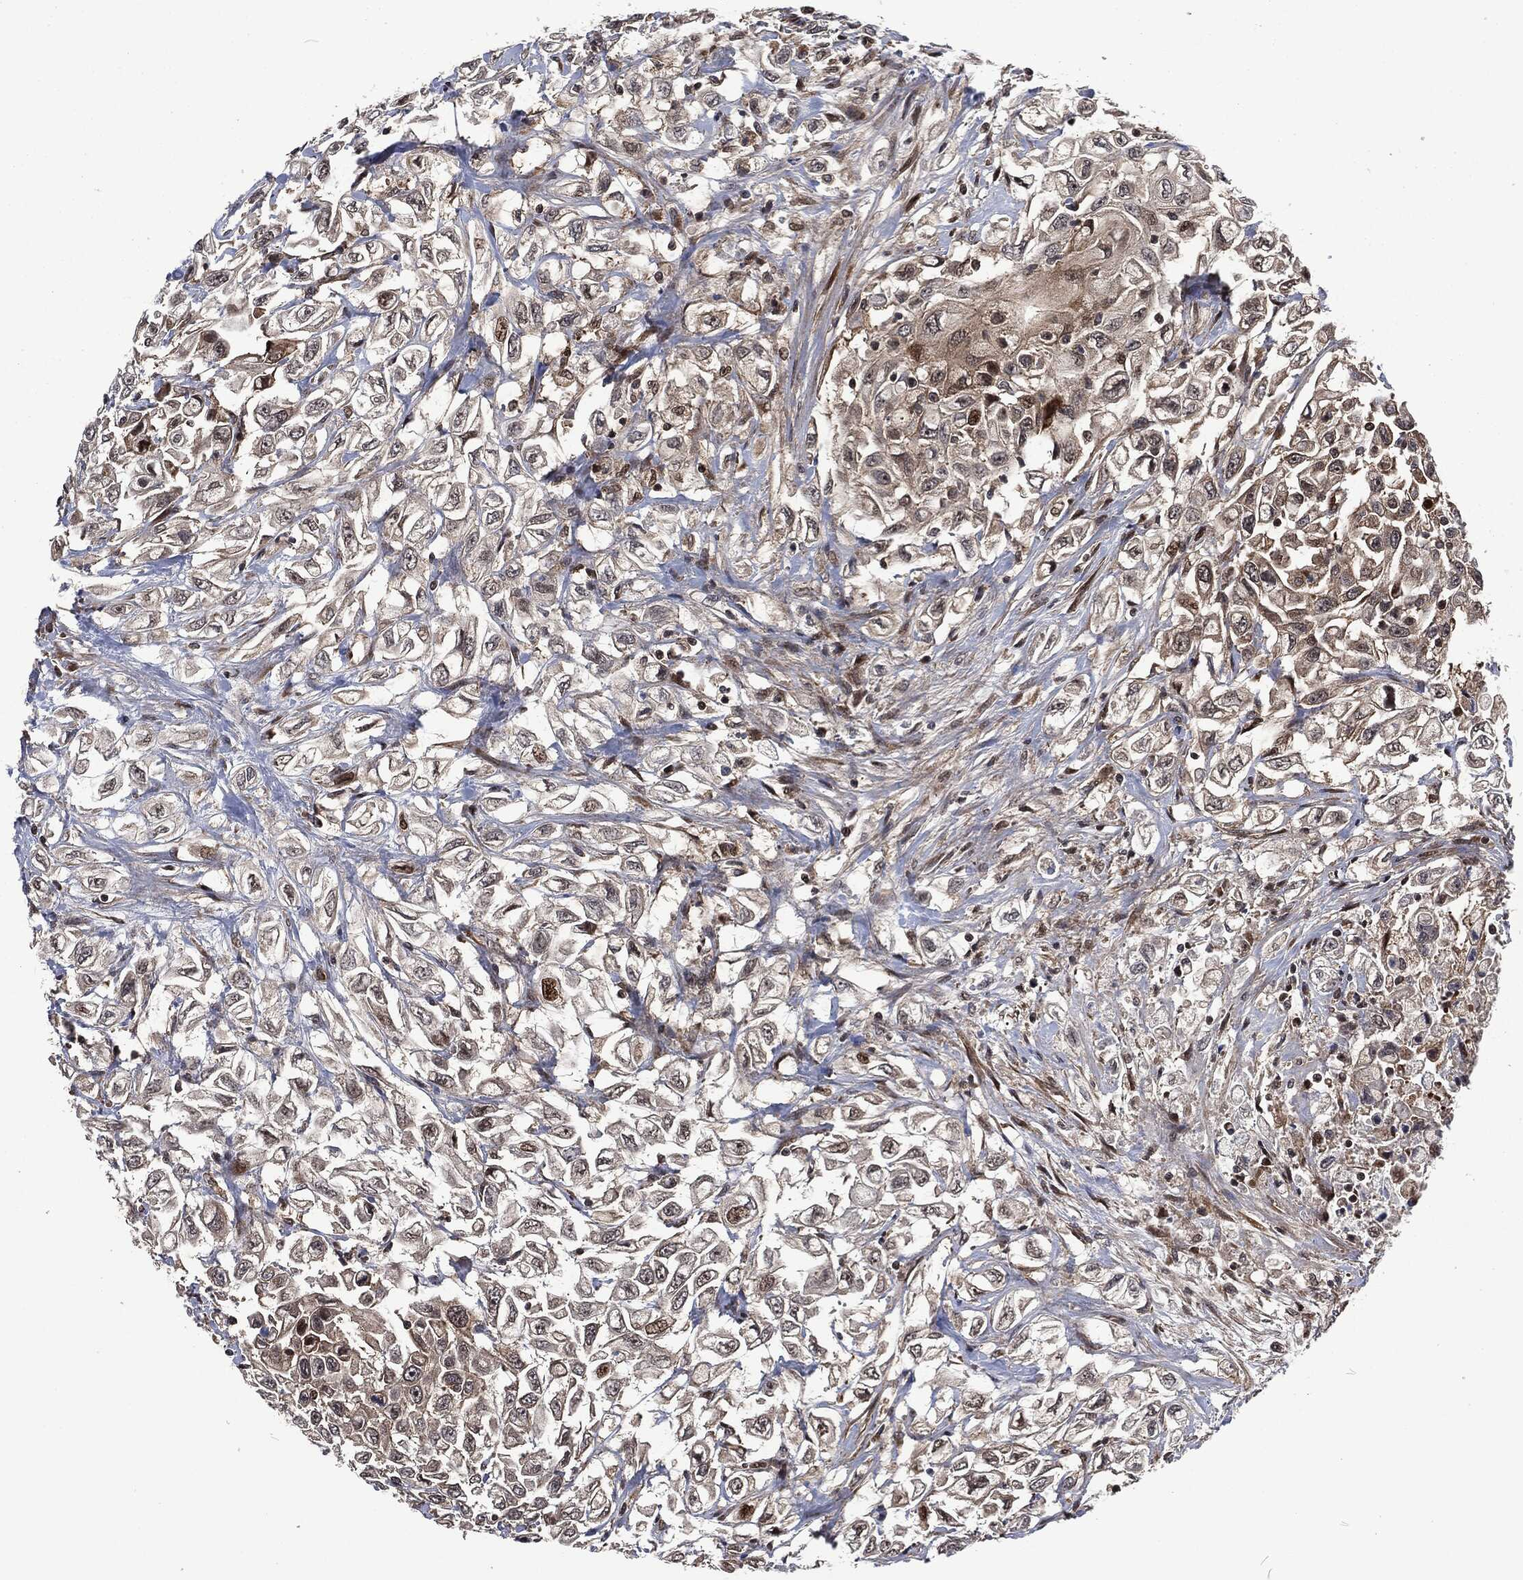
{"staining": {"intensity": "weak", "quantity": "<25%", "location": "cytoplasmic/membranous"}, "tissue": "urothelial cancer", "cell_type": "Tumor cells", "image_type": "cancer", "snomed": [{"axis": "morphology", "description": "Urothelial carcinoma, High grade"}, {"axis": "topography", "description": "Urinary bladder"}], "caption": "Tumor cells show no significant expression in urothelial cancer.", "gene": "CMPK2", "patient": {"sex": "female", "age": 56}}